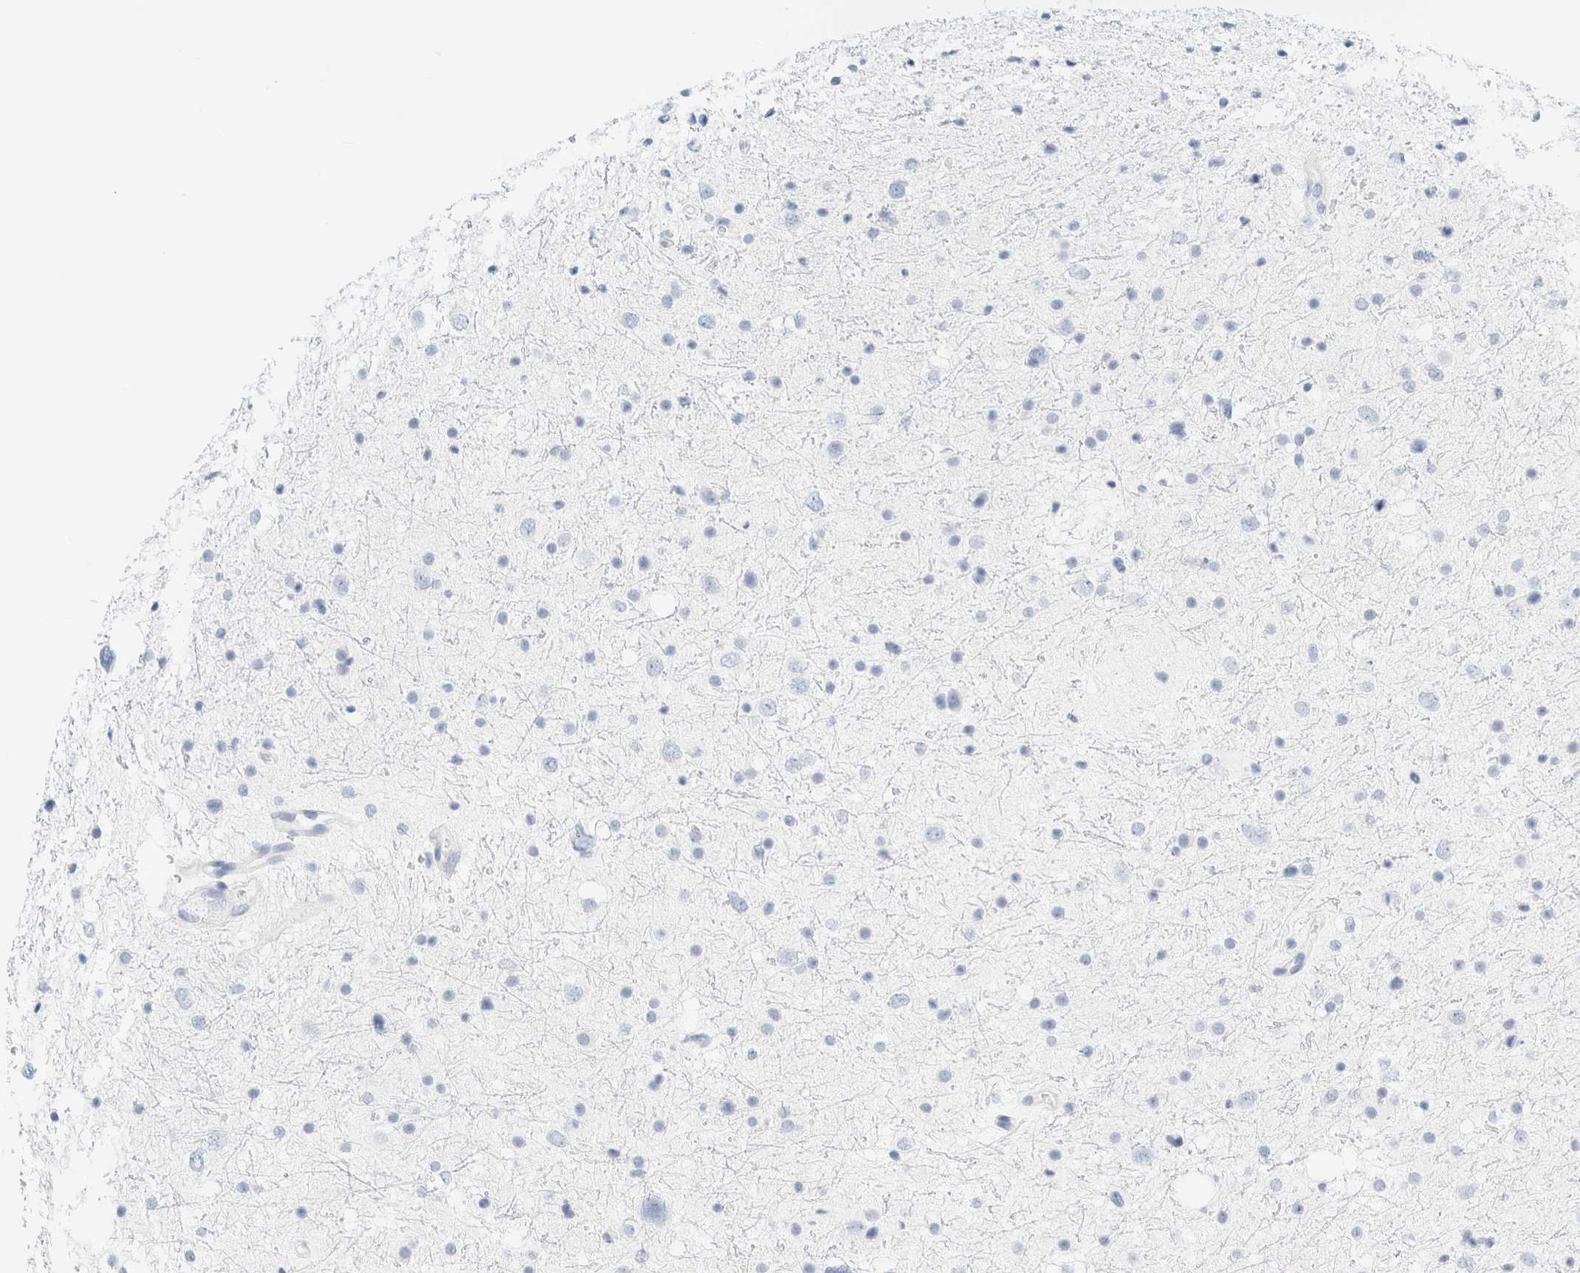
{"staining": {"intensity": "negative", "quantity": "none", "location": "none"}, "tissue": "glioma", "cell_type": "Tumor cells", "image_type": "cancer", "snomed": [{"axis": "morphology", "description": "Glioma, malignant, Low grade"}, {"axis": "topography", "description": "Brain"}], "caption": "IHC of low-grade glioma (malignant) reveals no expression in tumor cells.", "gene": "DPYS", "patient": {"sex": "female", "age": 37}}